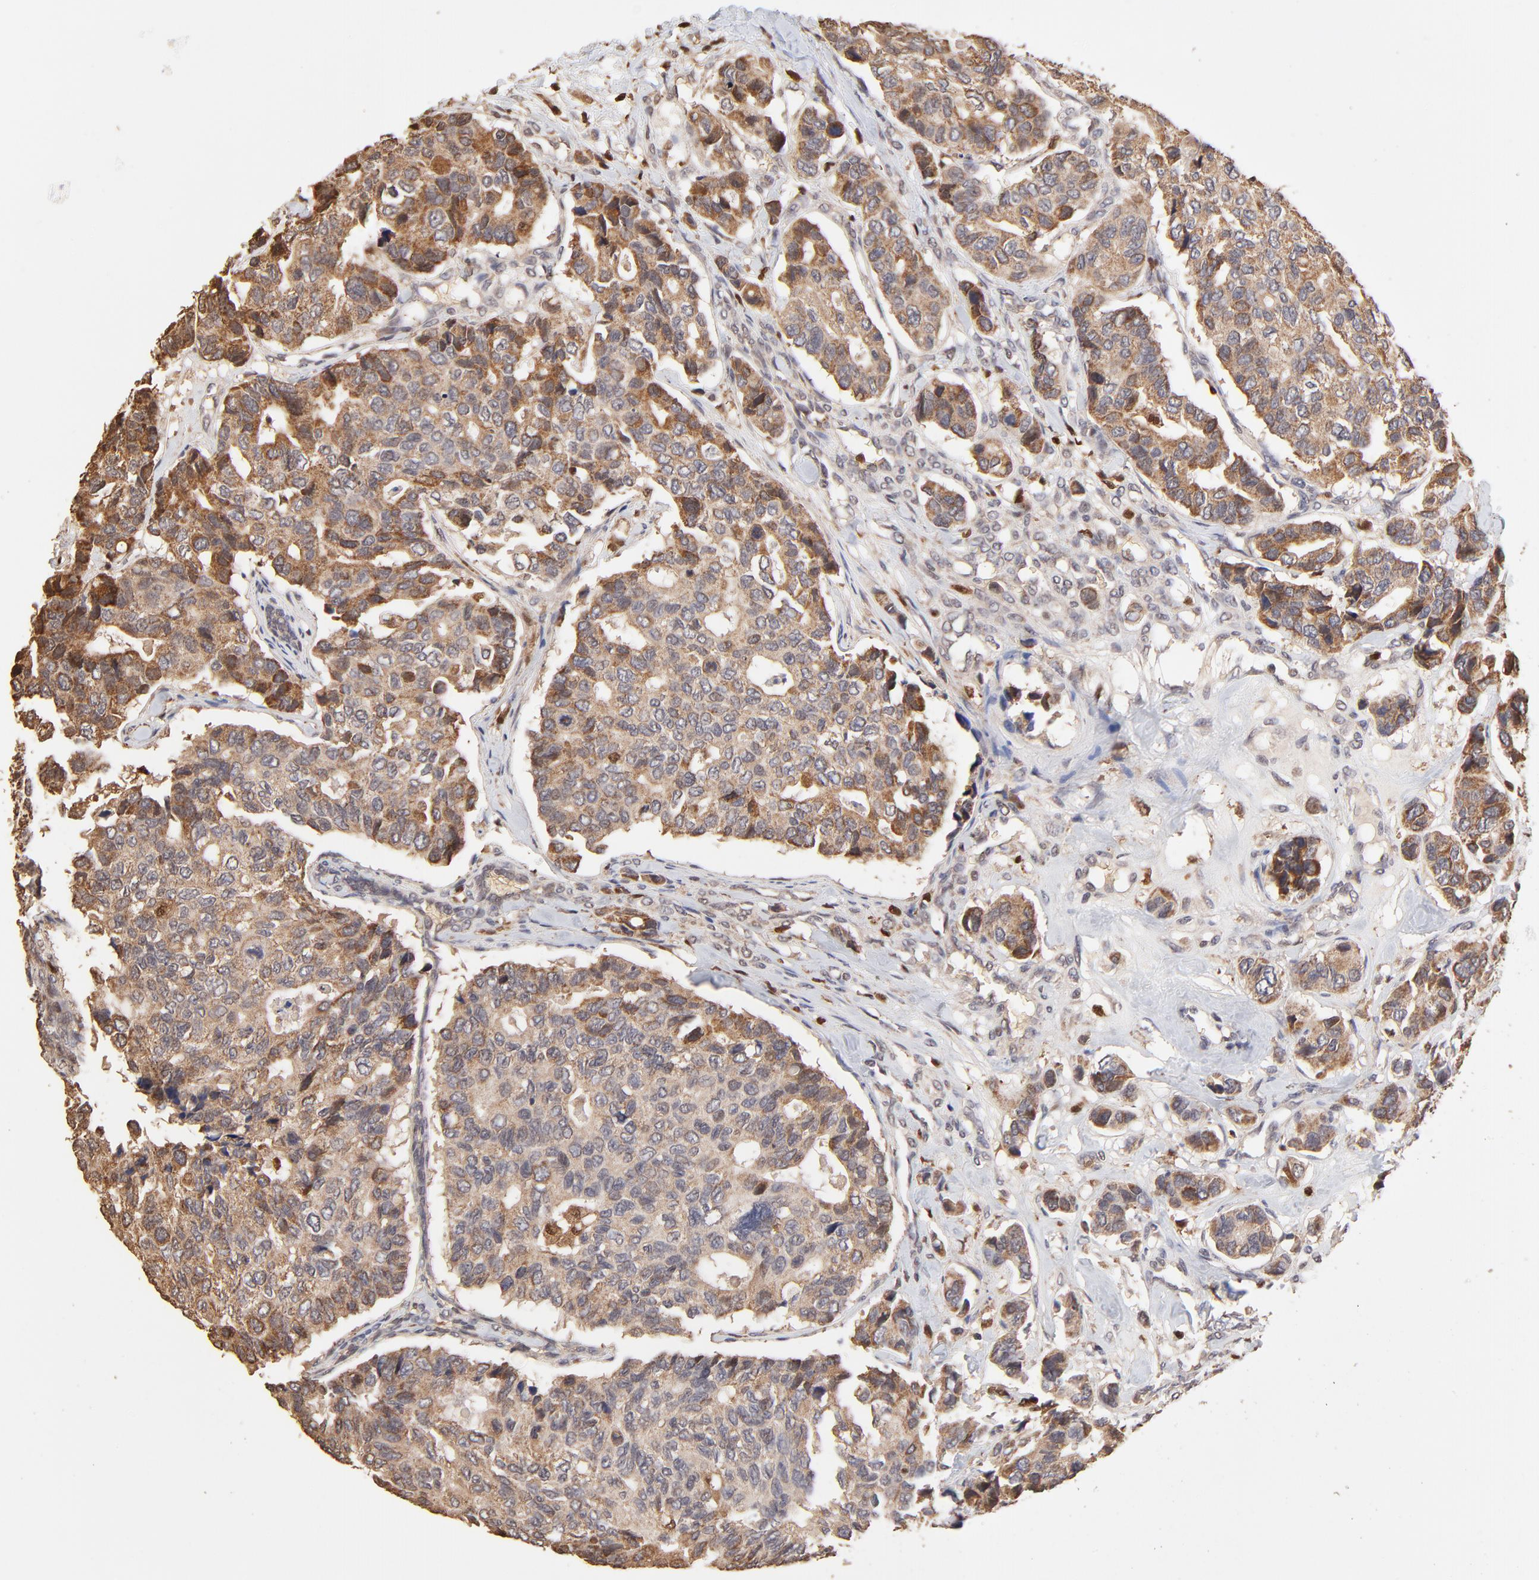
{"staining": {"intensity": "moderate", "quantity": ">75%", "location": "cytoplasmic/membranous"}, "tissue": "breast cancer", "cell_type": "Tumor cells", "image_type": "cancer", "snomed": [{"axis": "morphology", "description": "Duct carcinoma"}, {"axis": "topography", "description": "Breast"}], "caption": "Immunohistochemistry of breast cancer reveals medium levels of moderate cytoplasmic/membranous staining in about >75% of tumor cells.", "gene": "CASP1", "patient": {"sex": "female", "age": 69}}